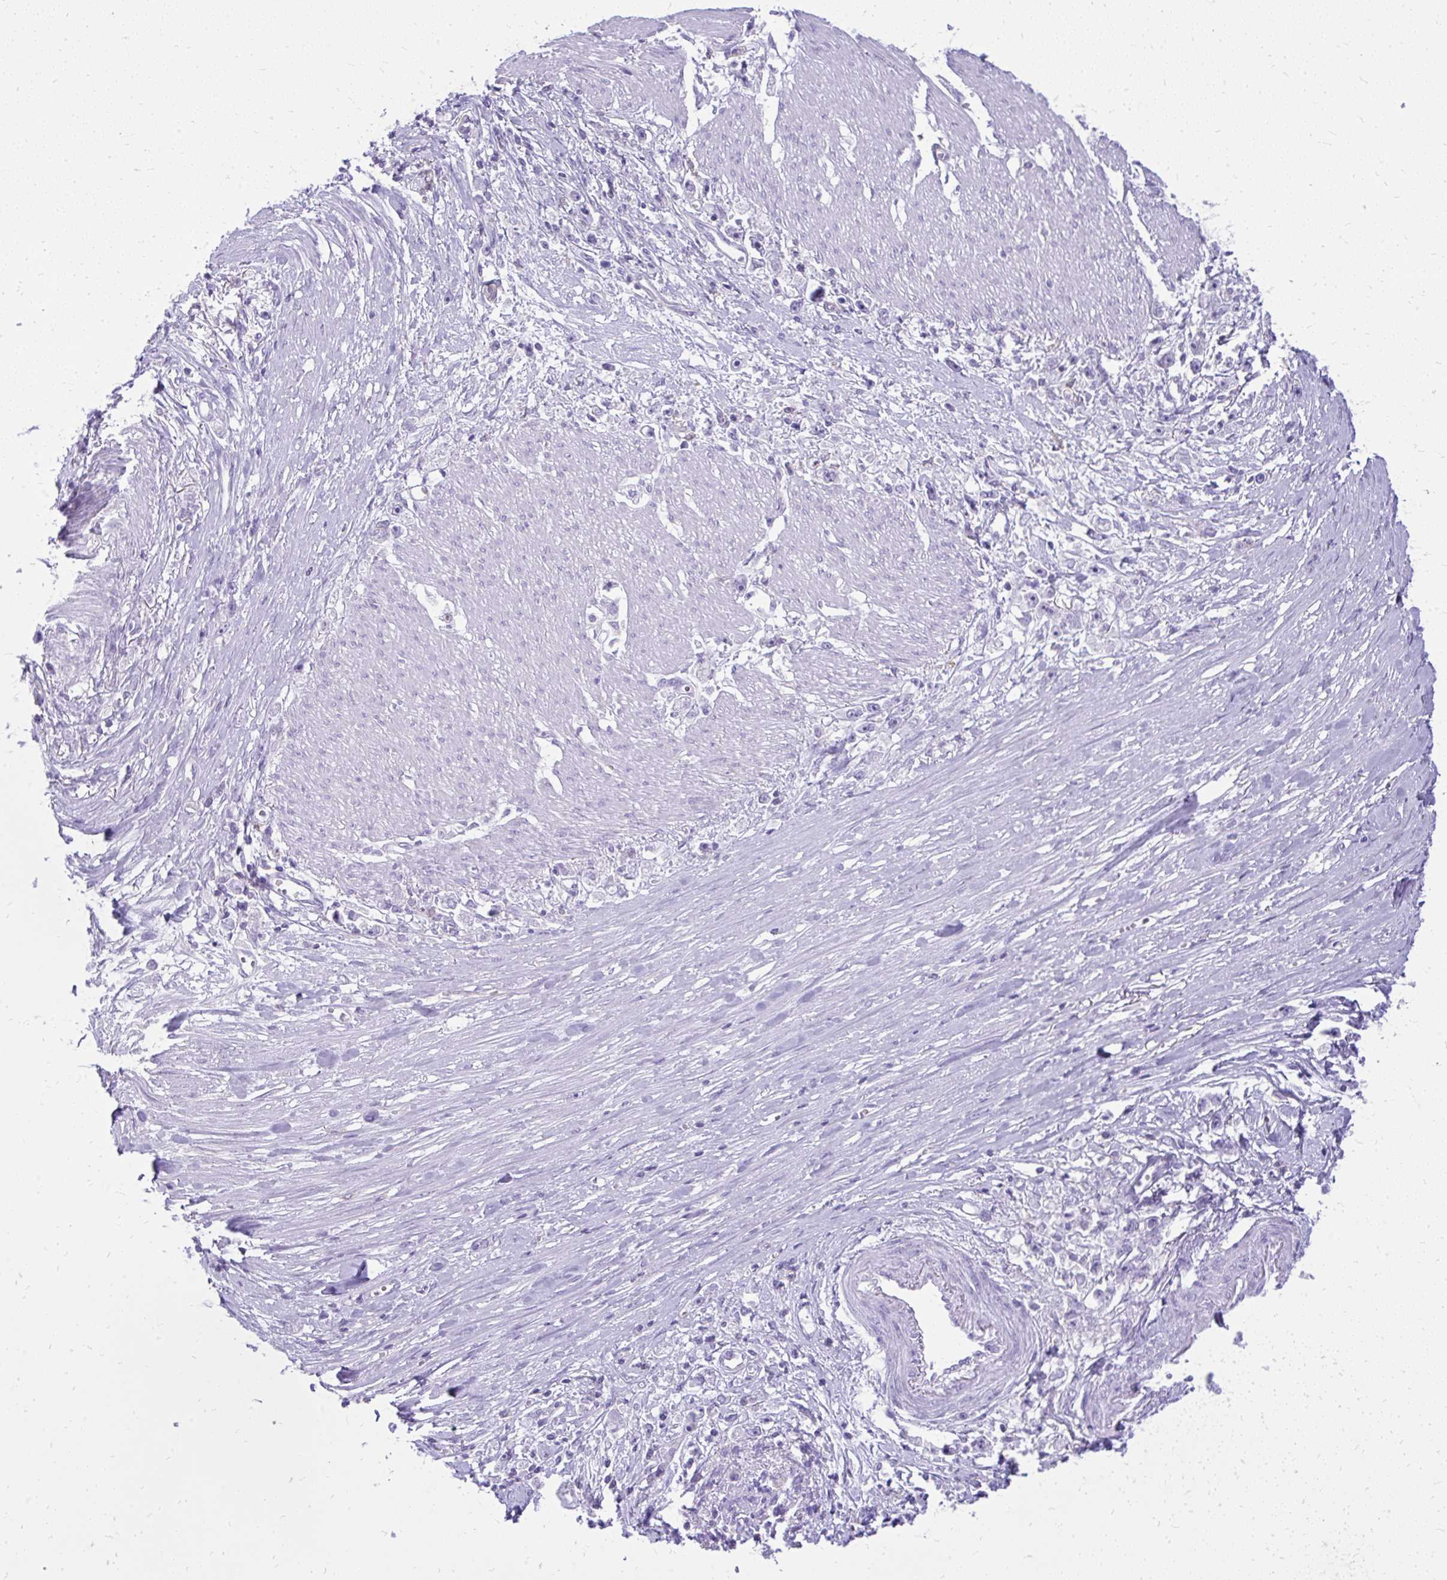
{"staining": {"intensity": "negative", "quantity": "none", "location": "none"}, "tissue": "stomach cancer", "cell_type": "Tumor cells", "image_type": "cancer", "snomed": [{"axis": "morphology", "description": "Adenocarcinoma, NOS"}, {"axis": "topography", "description": "Stomach"}], "caption": "This histopathology image is of stomach cancer stained with immunohistochemistry (IHC) to label a protein in brown with the nuclei are counter-stained blue. There is no staining in tumor cells.", "gene": "GPRIN3", "patient": {"sex": "female", "age": 59}}